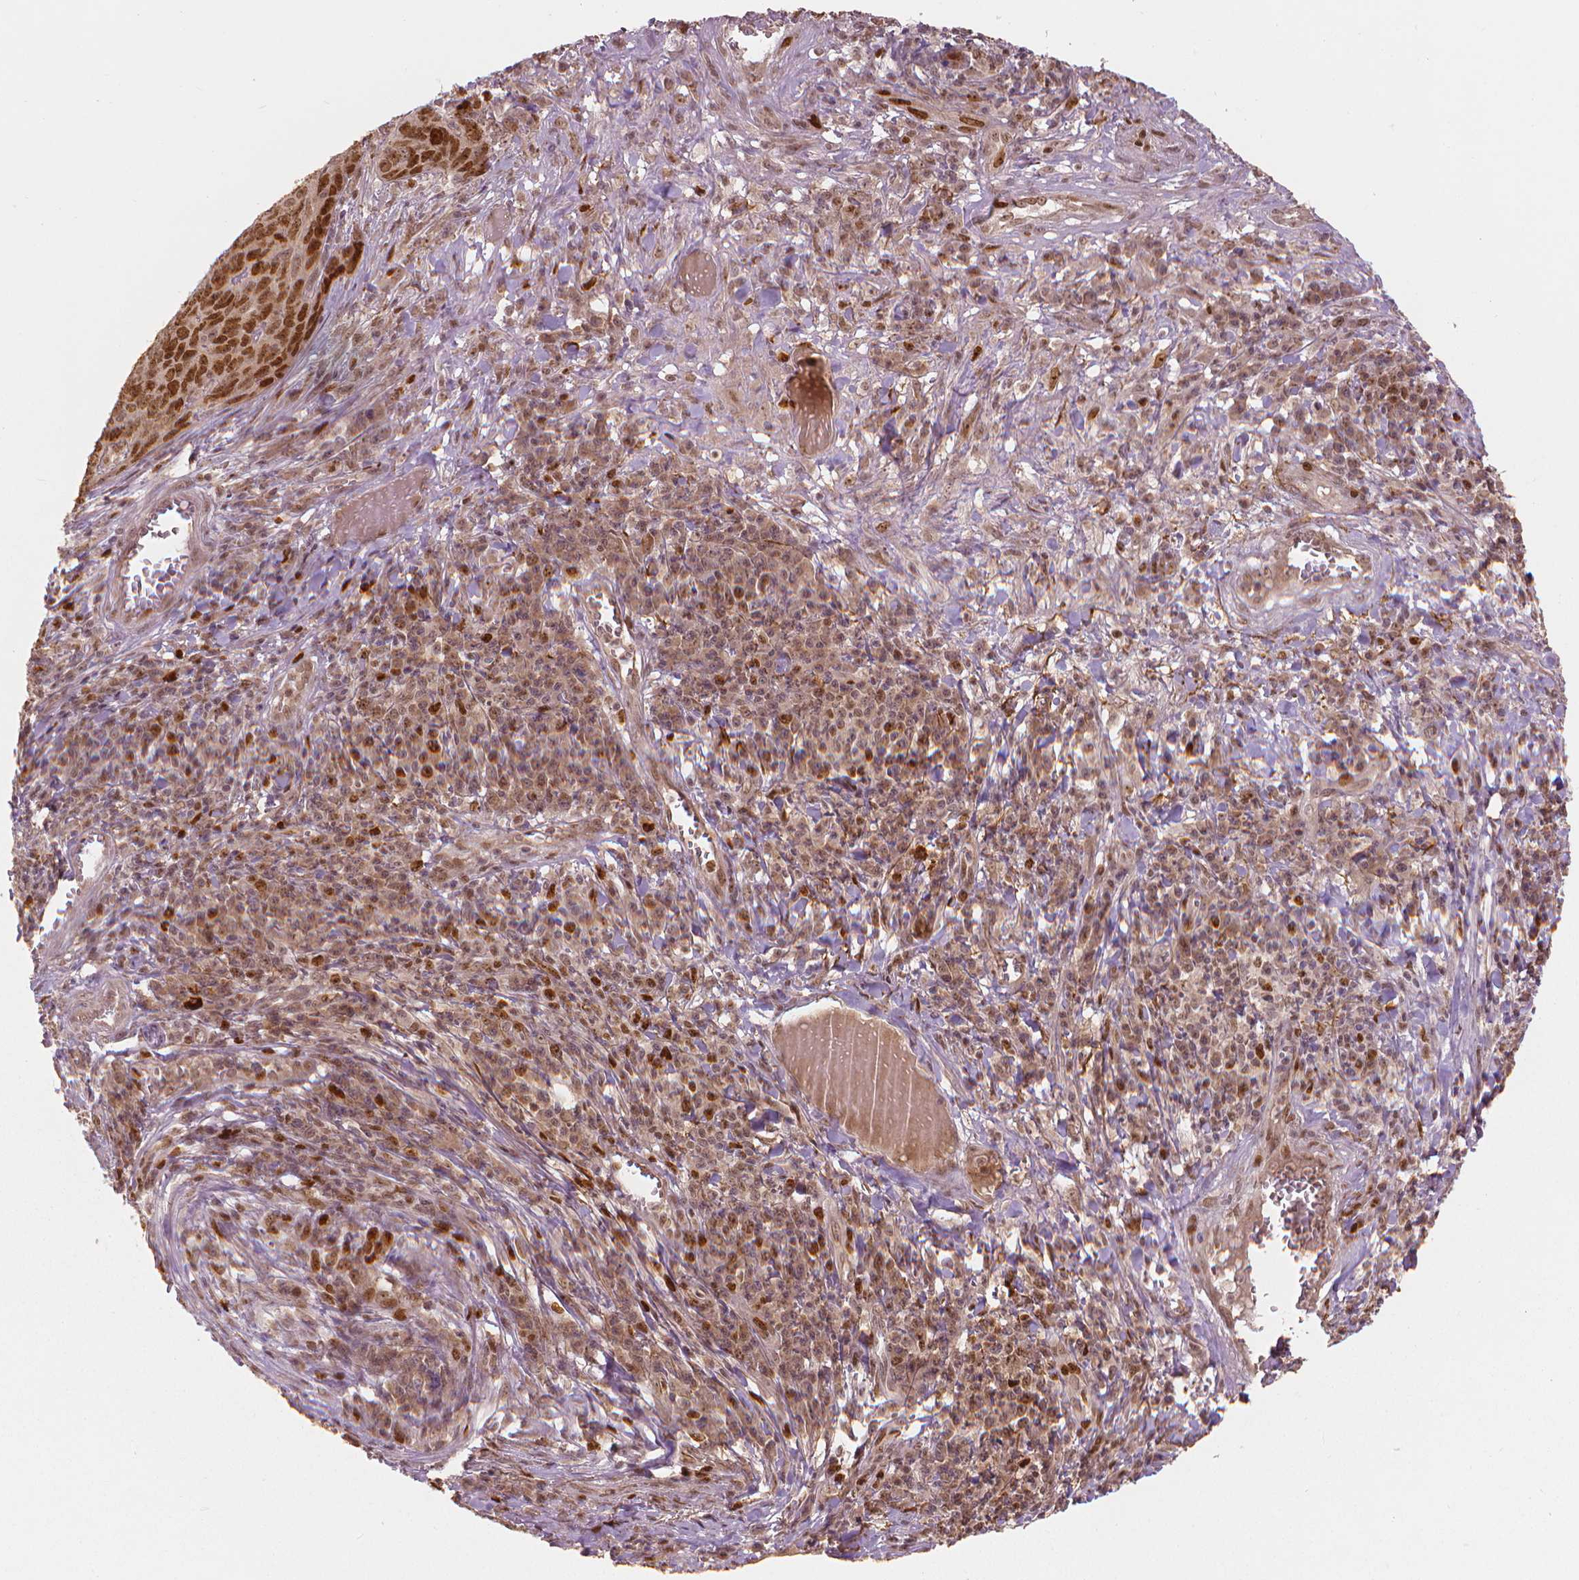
{"staining": {"intensity": "strong", "quantity": ">75%", "location": "nuclear"}, "tissue": "skin cancer", "cell_type": "Tumor cells", "image_type": "cancer", "snomed": [{"axis": "morphology", "description": "Squamous cell carcinoma, NOS"}, {"axis": "topography", "description": "Skin"}, {"axis": "topography", "description": "Anal"}], "caption": "The immunohistochemical stain shows strong nuclear expression in tumor cells of skin cancer tissue.", "gene": "NSD2", "patient": {"sex": "female", "age": 51}}